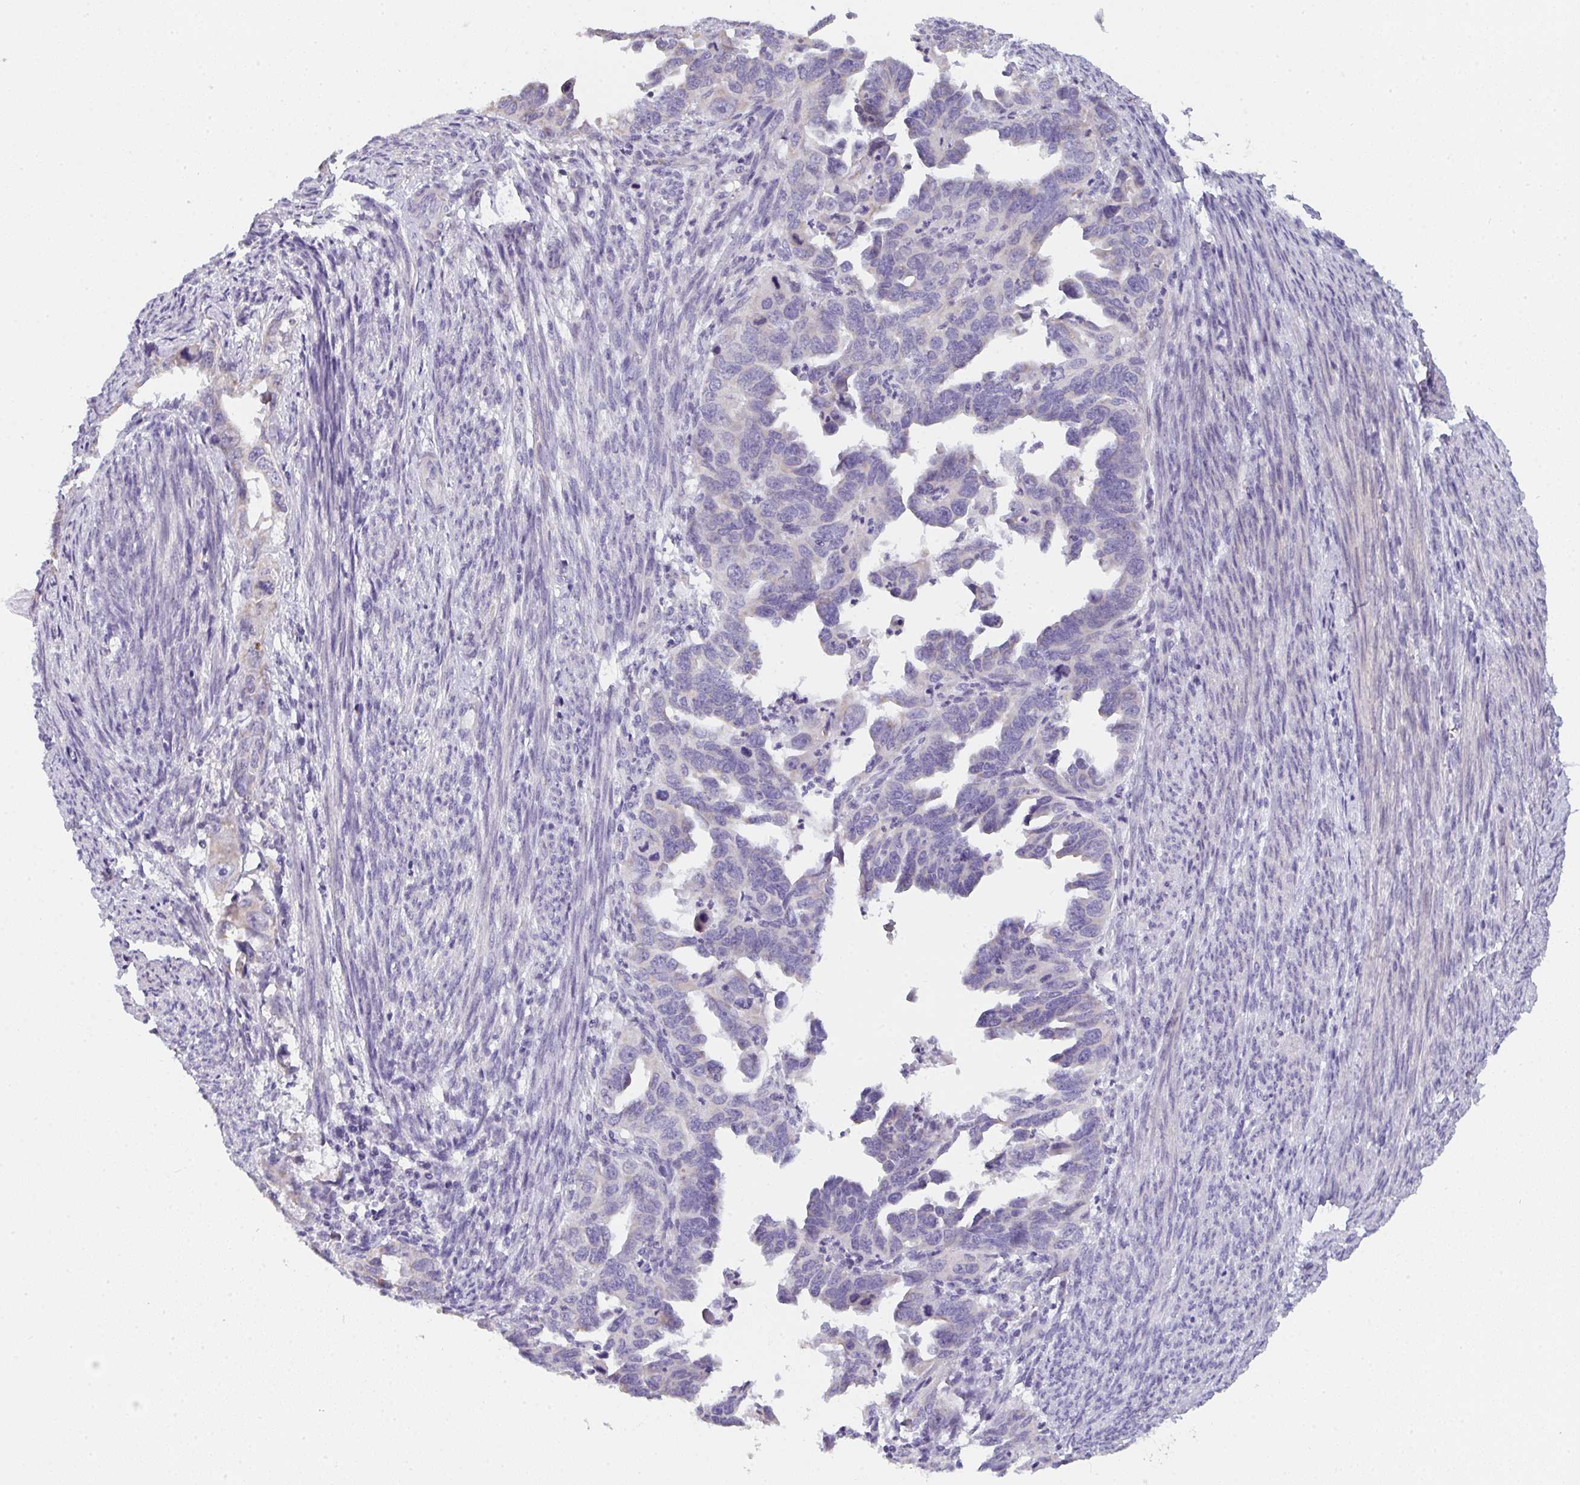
{"staining": {"intensity": "negative", "quantity": "none", "location": "none"}, "tissue": "endometrial cancer", "cell_type": "Tumor cells", "image_type": "cancer", "snomed": [{"axis": "morphology", "description": "Adenocarcinoma, NOS"}, {"axis": "topography", "description": "Endometrium"}], "caption": "Immunohistochemistry (IHC) micrograph of neoplastic tissue: human endometrial cancer stained with DAB exhibits no significant protein positivity in tumor cells.", "gene": "CACNA1S", "patient": {"sex": "female", "age": 65}}